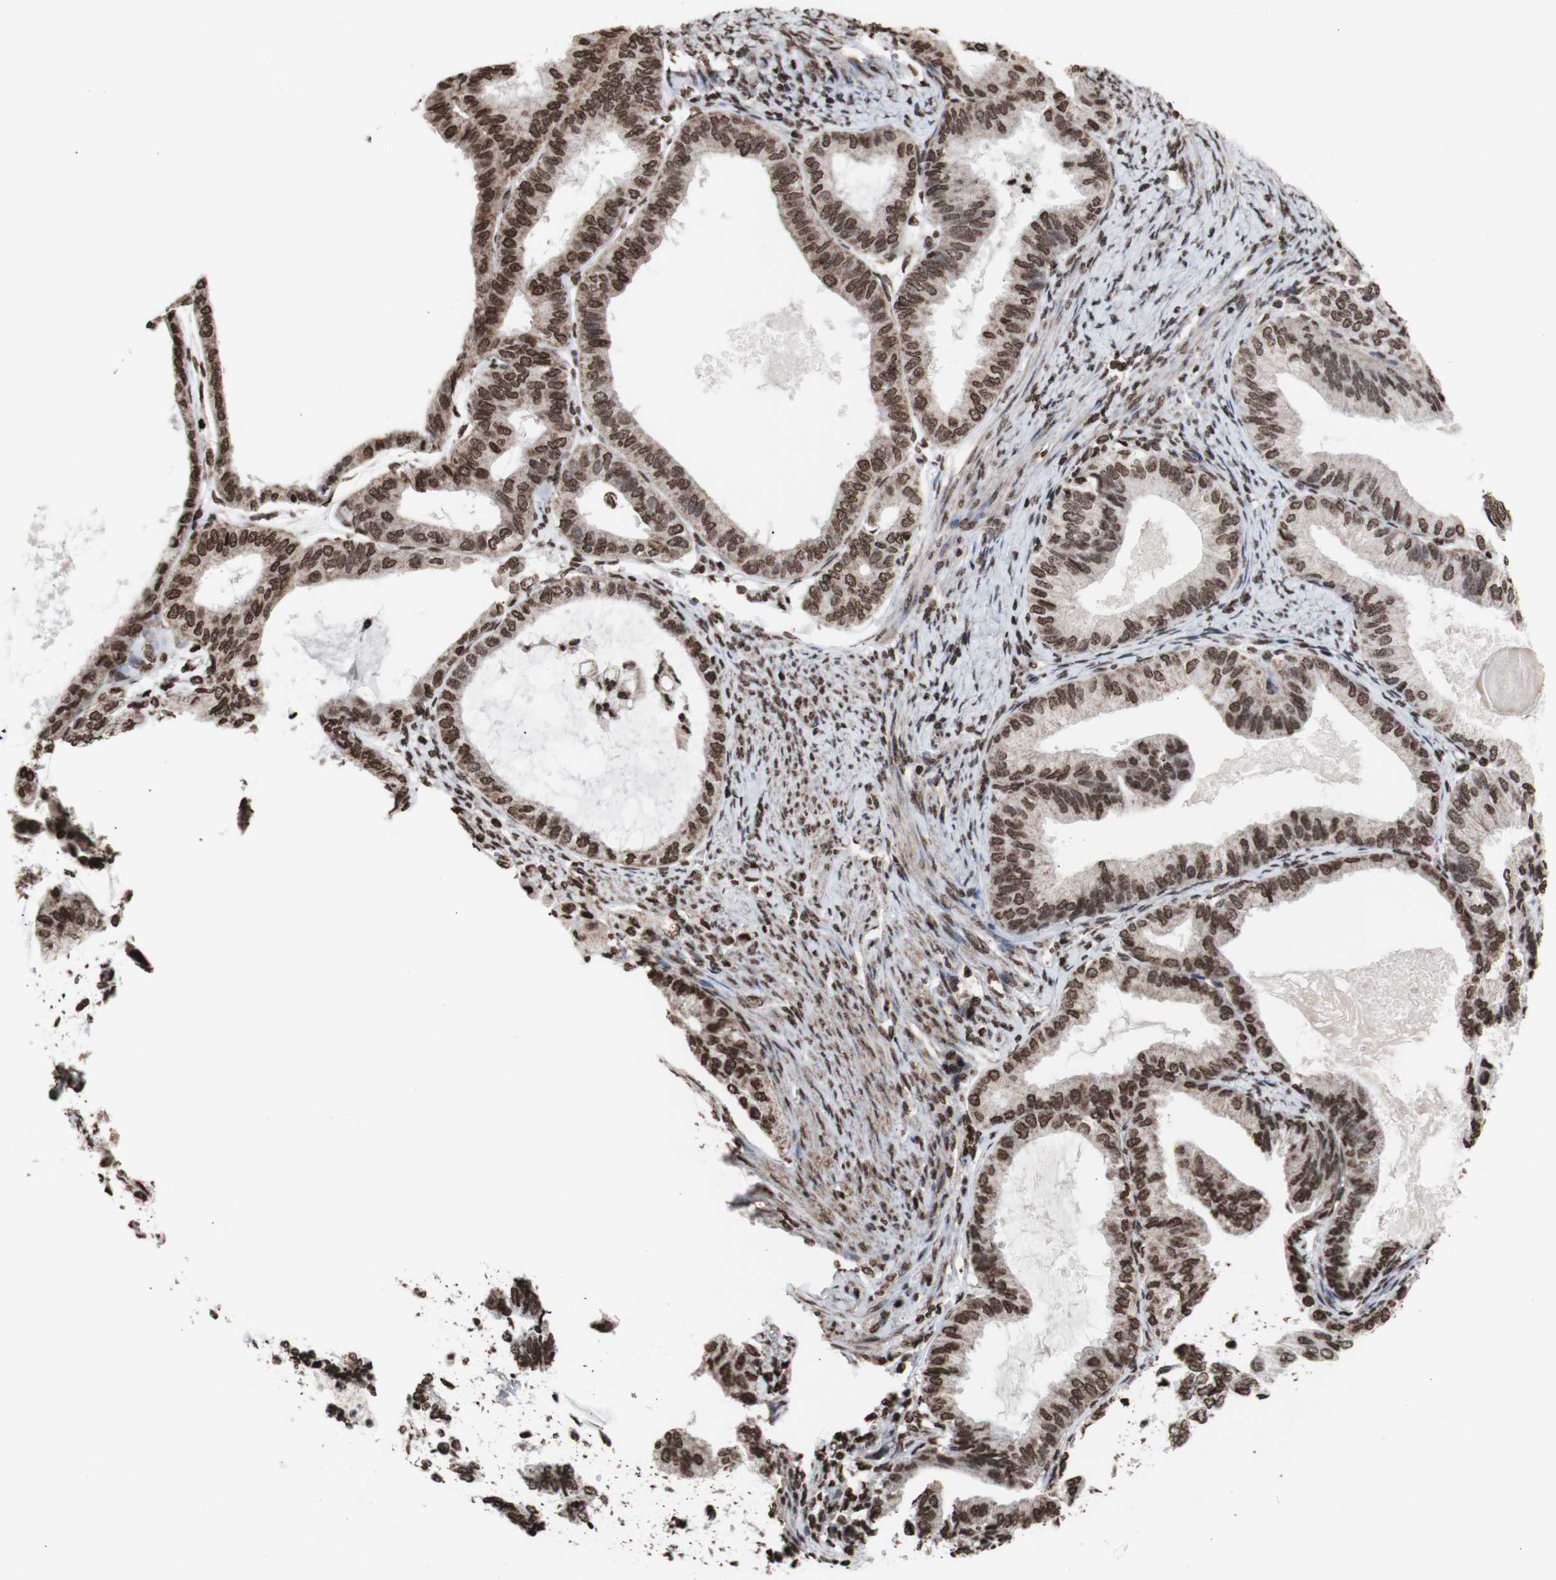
{"staining": {"intensity": "moderate", "quantity": ">75%", "location": "cytoplasmic/membranous,nuclear"}, "tissue": "endometrial cancer", "cell_type": "Tumor cells", "image_type": "cancer", "snomed": [{"axis": "morphology", "description": "Adenocarcinoma, NOS"}, {"axis": "topography", "description": "Endometrium"}], "caption": "Protein analysis of endometrial cancer tissue displays moderate cytoplasmic/membranous and nuclear expression in about >75% of tumor cells. The protein is shown in brown color, while the nuclei are stained blue.", "gene": "SNAI2", "patient": {"sex": "female", "age": 86}}